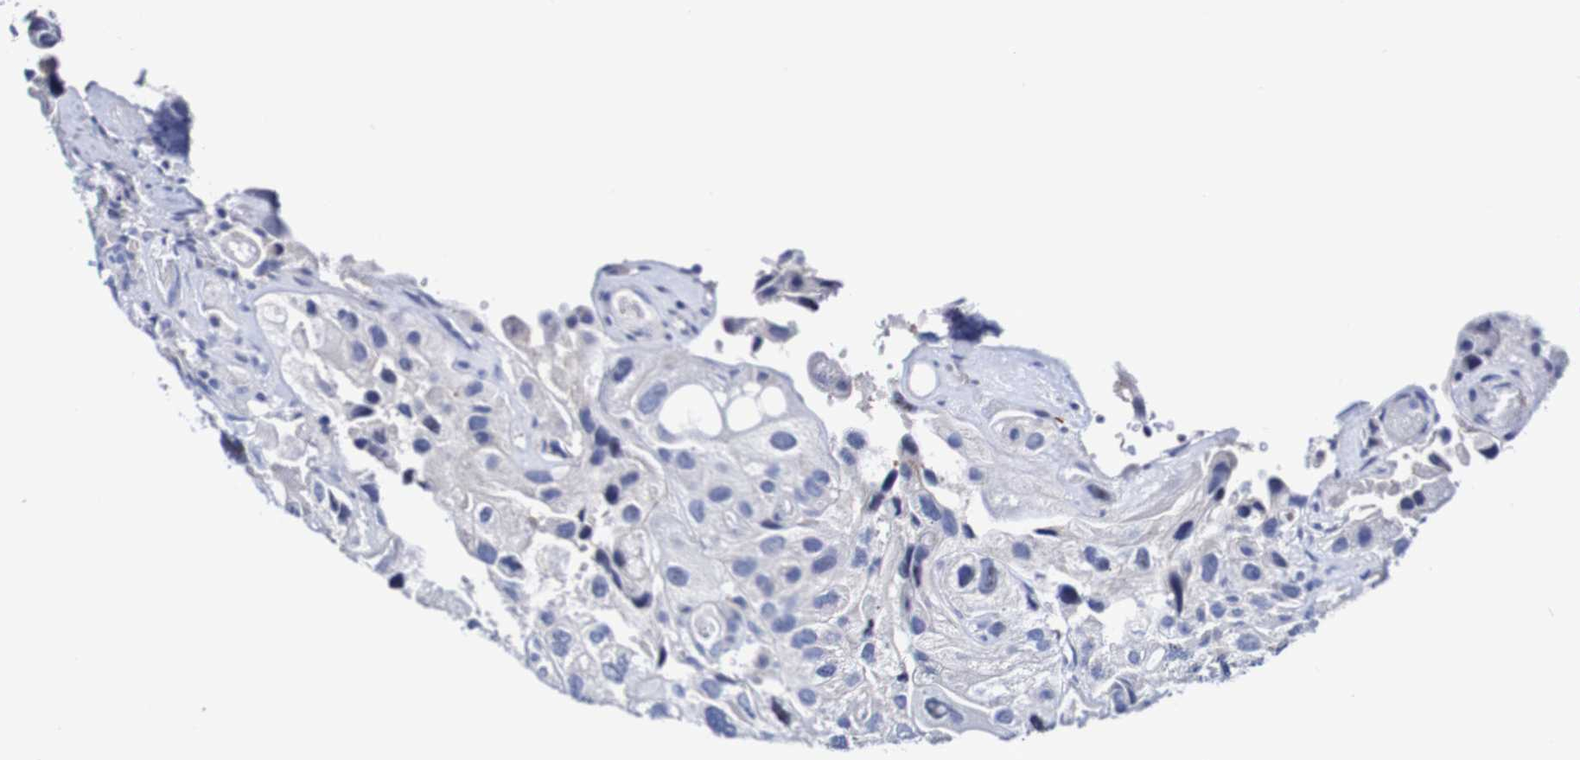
{"staining": {"intensity": "negative", "quantity": "none", "location": "none"}, "tissue": "urothelial cancer", "cell_type": "Tumor cells", "image_type": "cancer", "snomed": [{"axis": "morphology", "description": "Urothelial carcinoma, High grade"}, {"axis": "topography", "description": "Urinary bladder"}], "caption": "Protein analysis of high-grade urothelial carcinoma exhibits no significant positivity in tumor cells.", "gene": "SEZ6", "patient": {"sex": "female", "age": 64}}